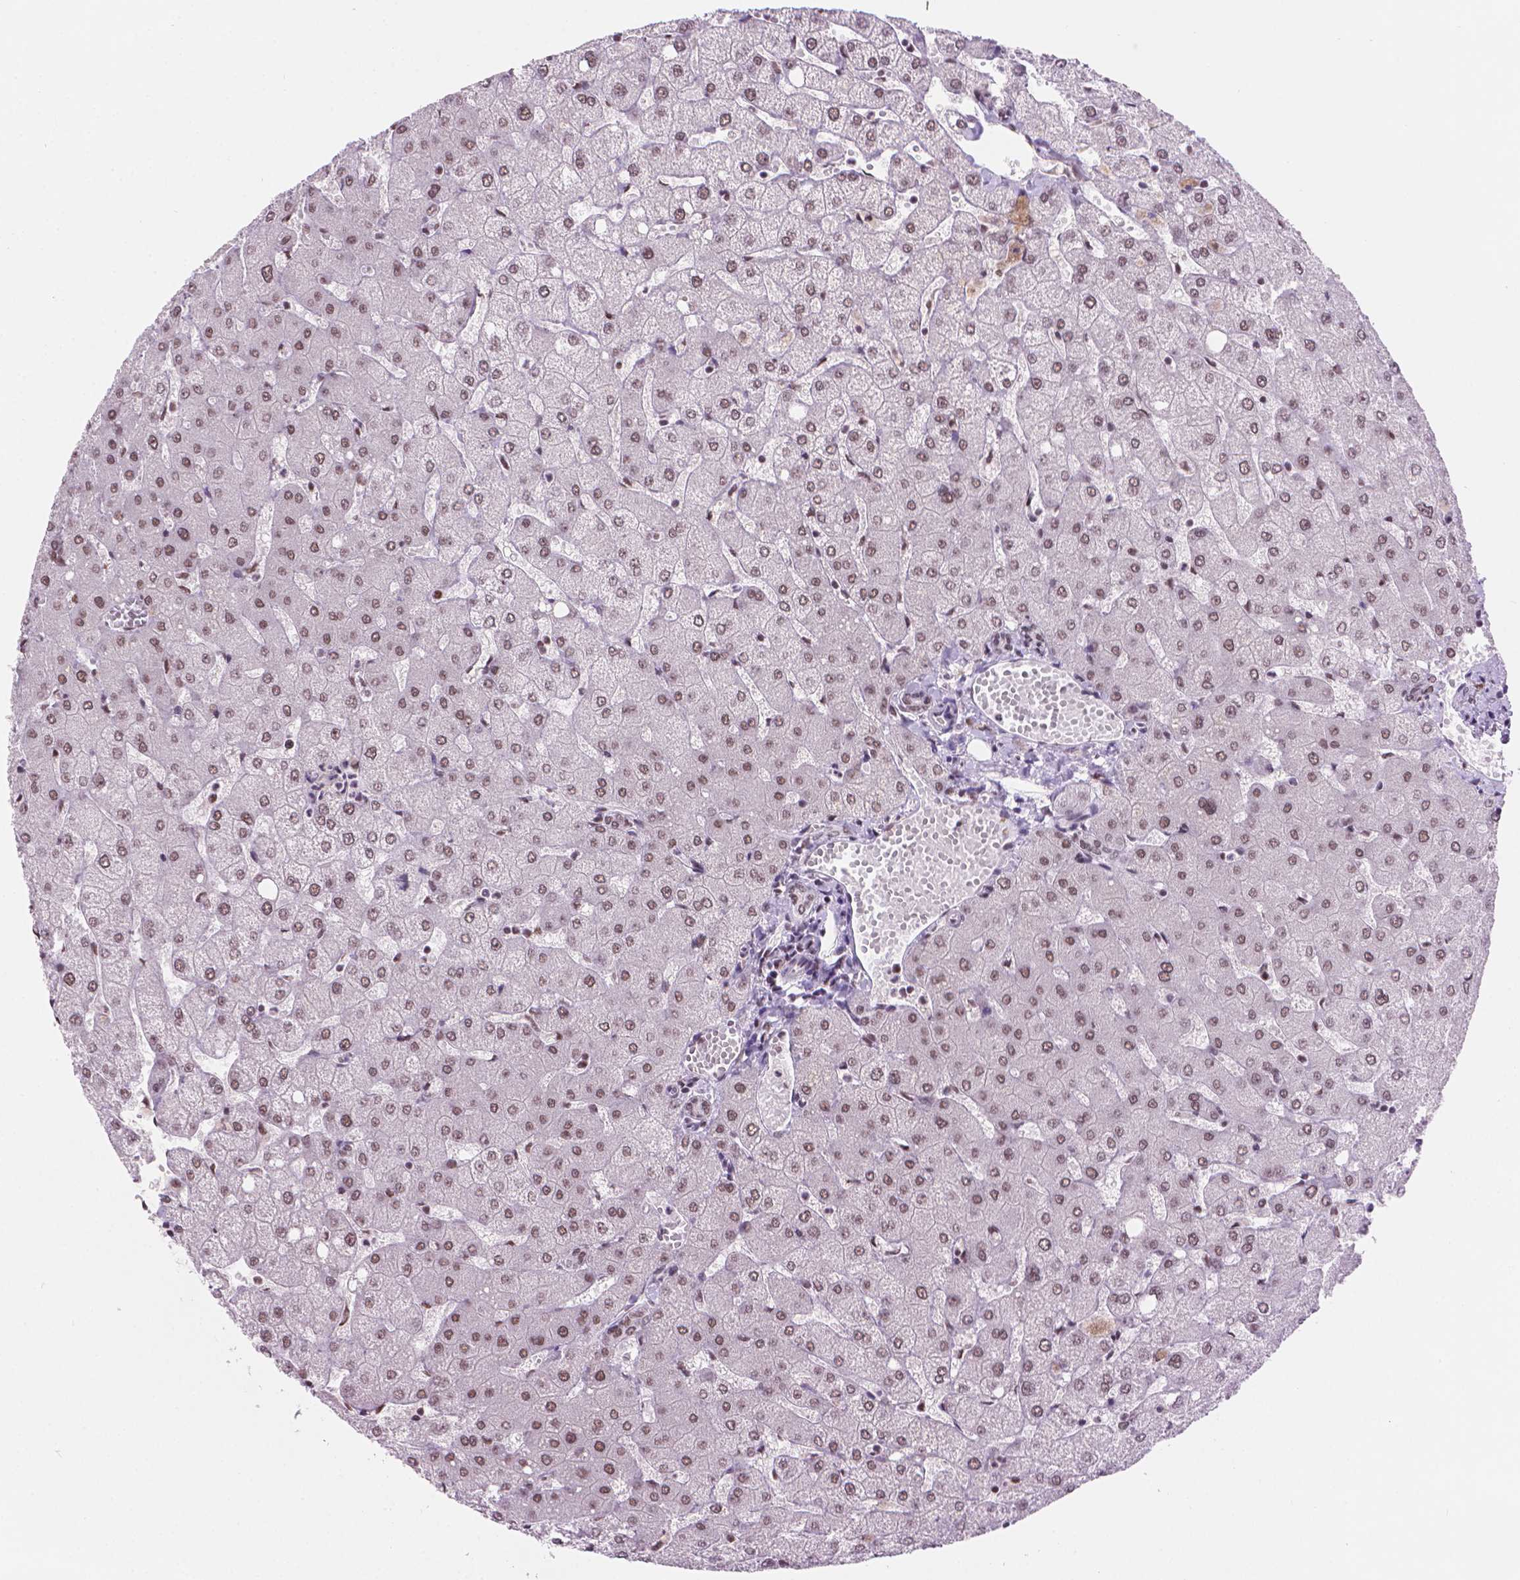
{"staining": {"intensity": "weak", "quantity": "<25%", "location": "nuclear"}, "tissue": "liver", "cell_type": "Cholangiocytes", "image_type": "normal", "snomed": [{"axis": "morphology", "description": "Normal tissue, NOS"}, {"axis": "topography", "description": "Liver"}], "caption": "Protein analysis of normal liver exhibits no significant staining in cholangiocytes.", "gene": "RPA4", "patient": {"sex": "female", "age": 54}}